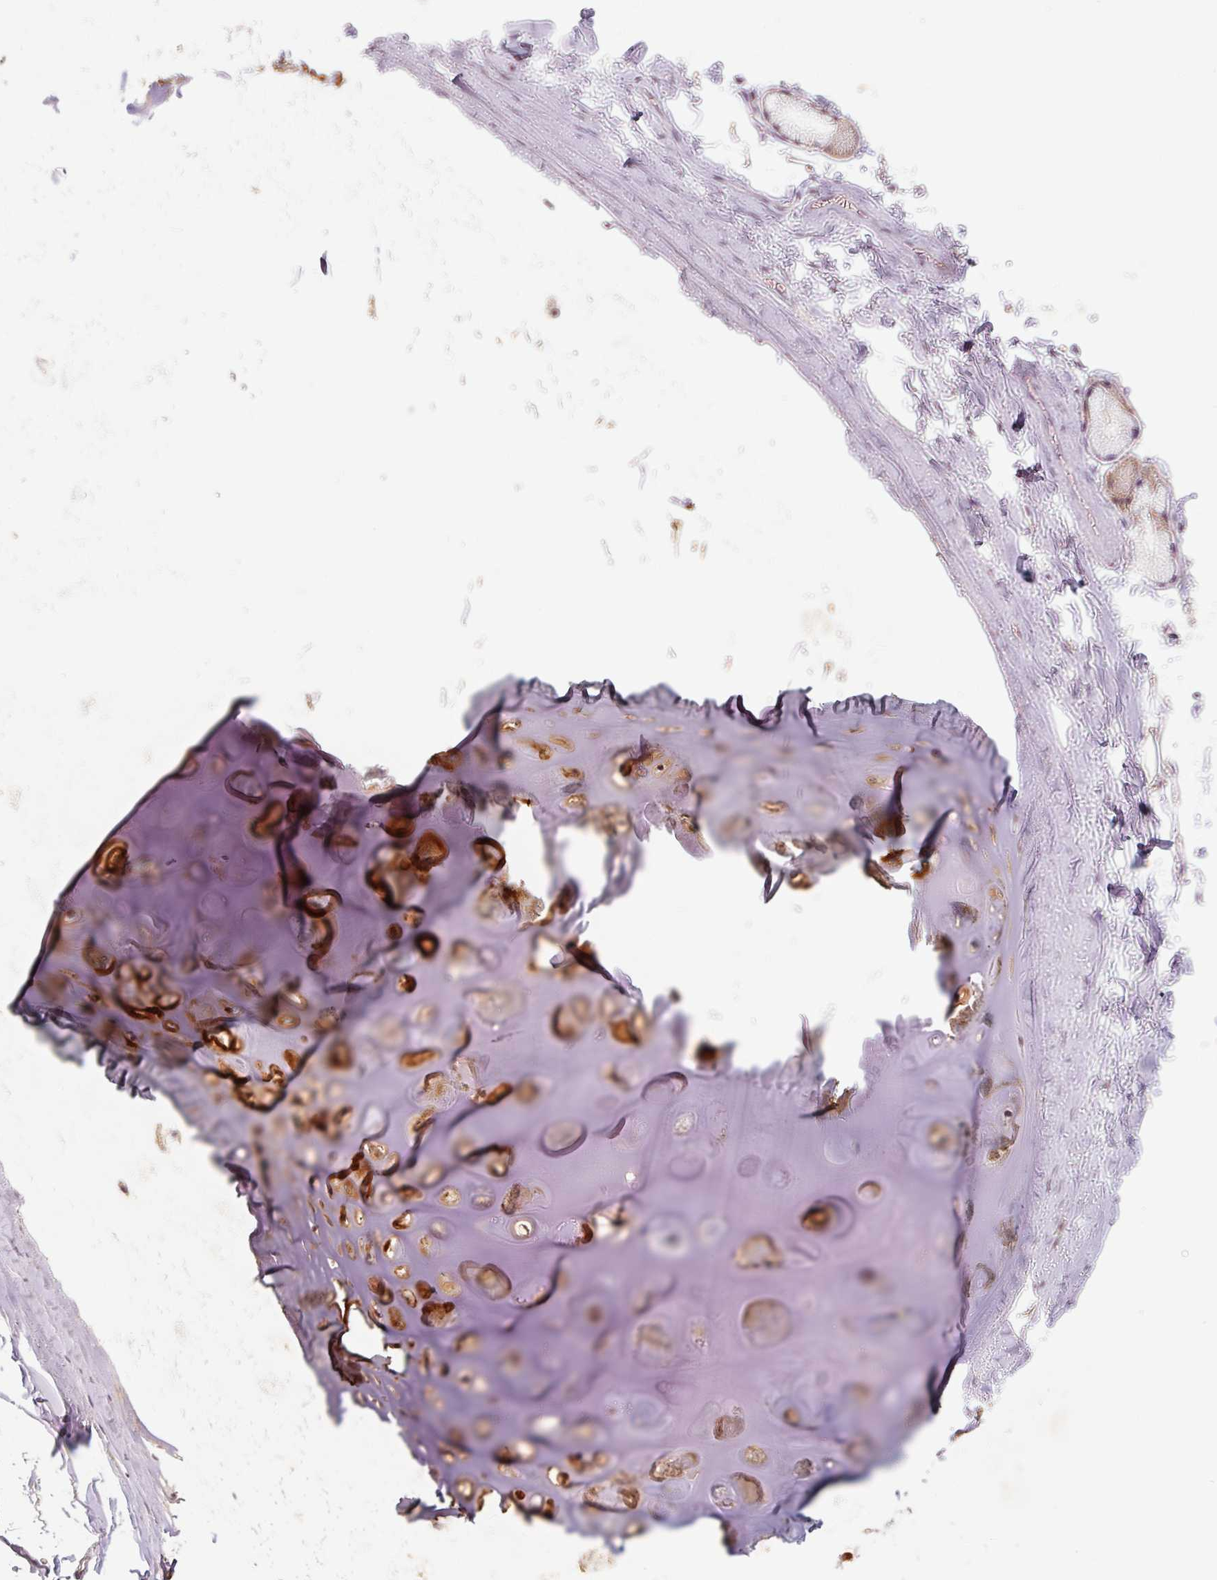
{"staining": {"intensity": "strong", "quantity": "25%-75%", "location": "cytoplasmic/membranous"}, "tissue": "soft tissue", "cell_type": "Chondrocytes", "image_type": "normal", "snomed": [{"axis": "morphology", "description": "Normal tissue, NOS"}, {"axis": "topography", "description": "Cartilage tissue"}, {"axis": "topography", "description": "Bronchus"}, {"axis": "topography", "description": "Peripheral nerve tissue"}], "caption": "Chondrocytes display high levels of strong cytoplasmic/membranous expression in approximately 25%-75% of cells in unremarkable human soft tissue.", "gene": "CFAP65", "patient": {"sex": "male", "age": 67}}